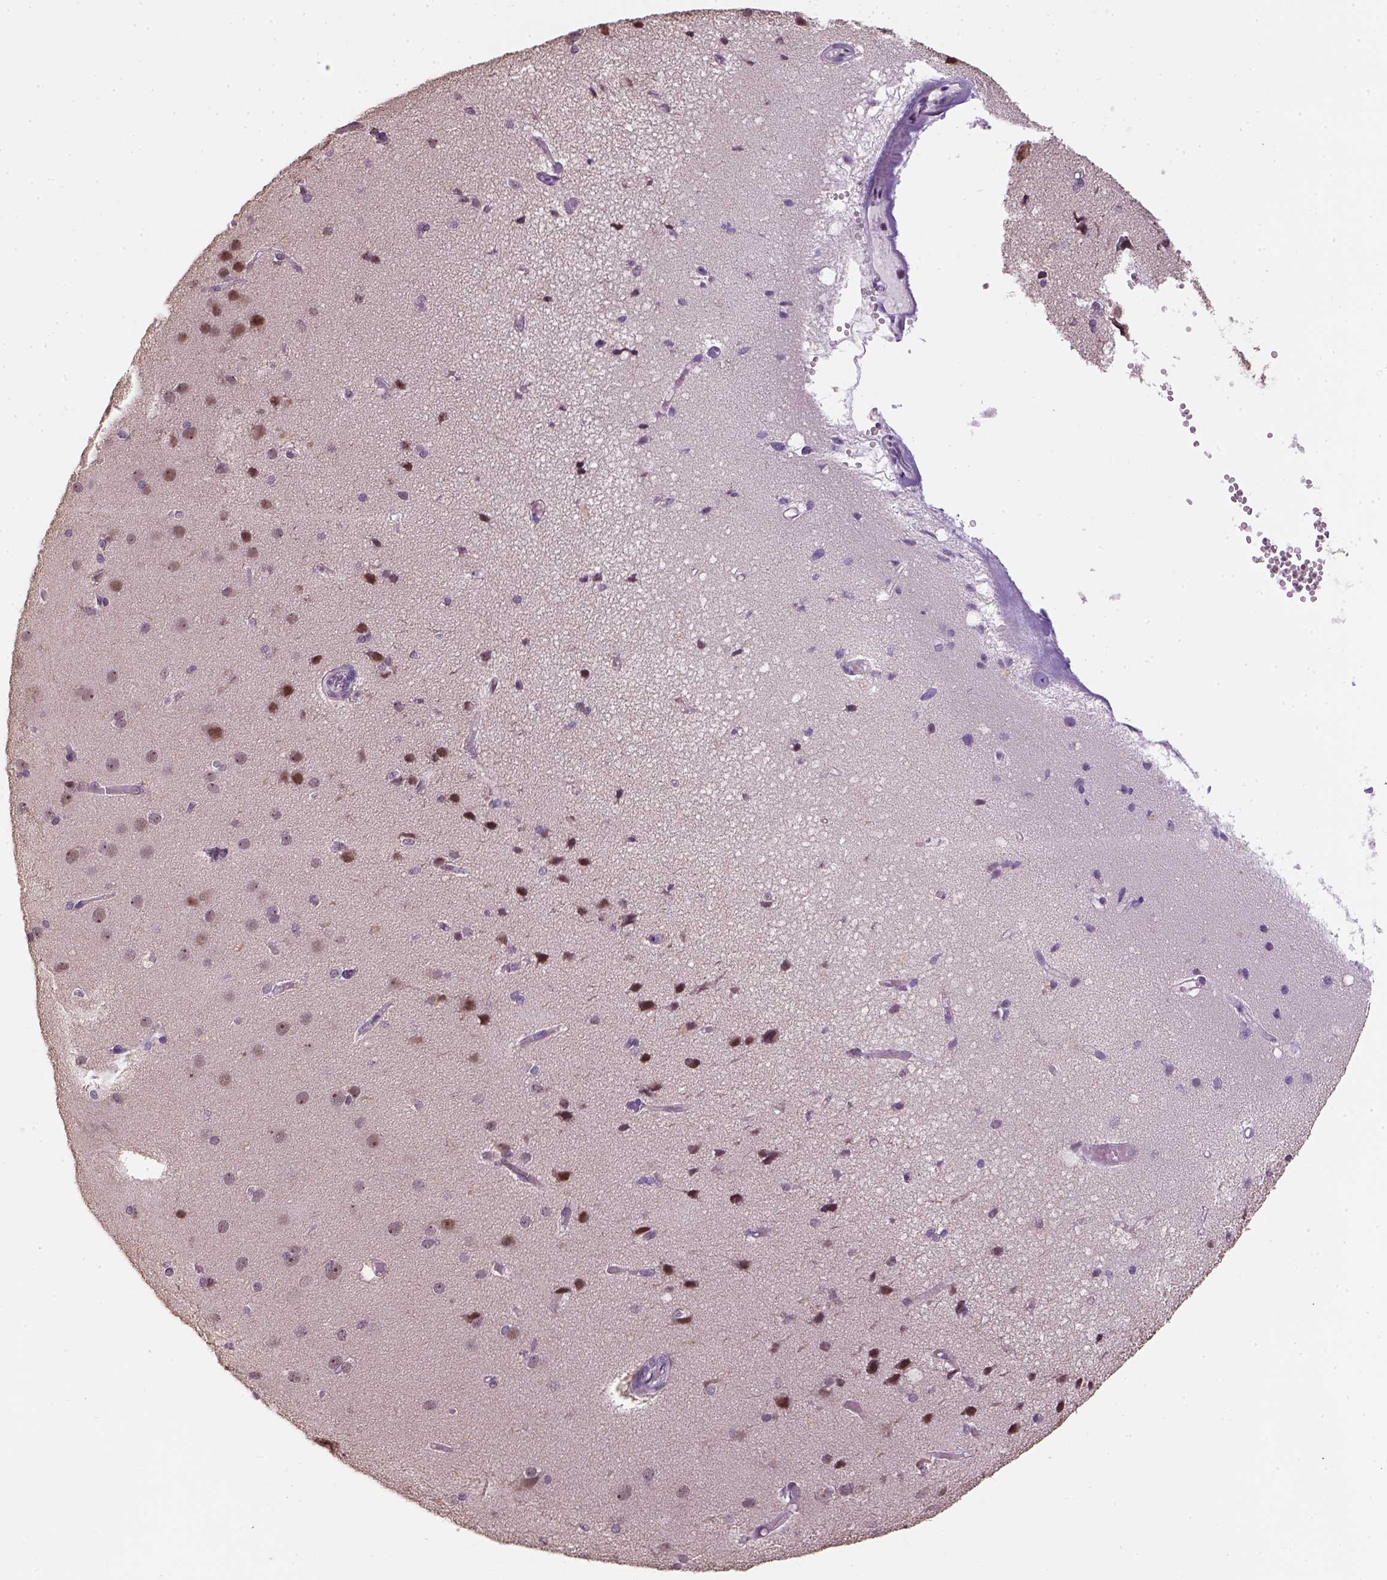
{"staining": {"intensity": "negative", "quantity": "none", "location": "none"}, "tissue": "cerebral cortex", "cell_type": "Endothelial cells", "image_type": "normal", "snomed": [{"axis": "morphology", "description": "Normal tissue, NOS"}, {"axis": "morphology", "description": "Glioma, malignant, High grade"}, {"axis": "topography", "description": "Cerebral cortex"}], "caption": "This histopathology image is of unremarkable cerebral cortex stained with IHC to label a protein in brown with the nuclei are counter-stained blue. There is no positivity in endothelial cells.", "gene": "DDX50", "patient": {"sex": "male", "age": 71}}